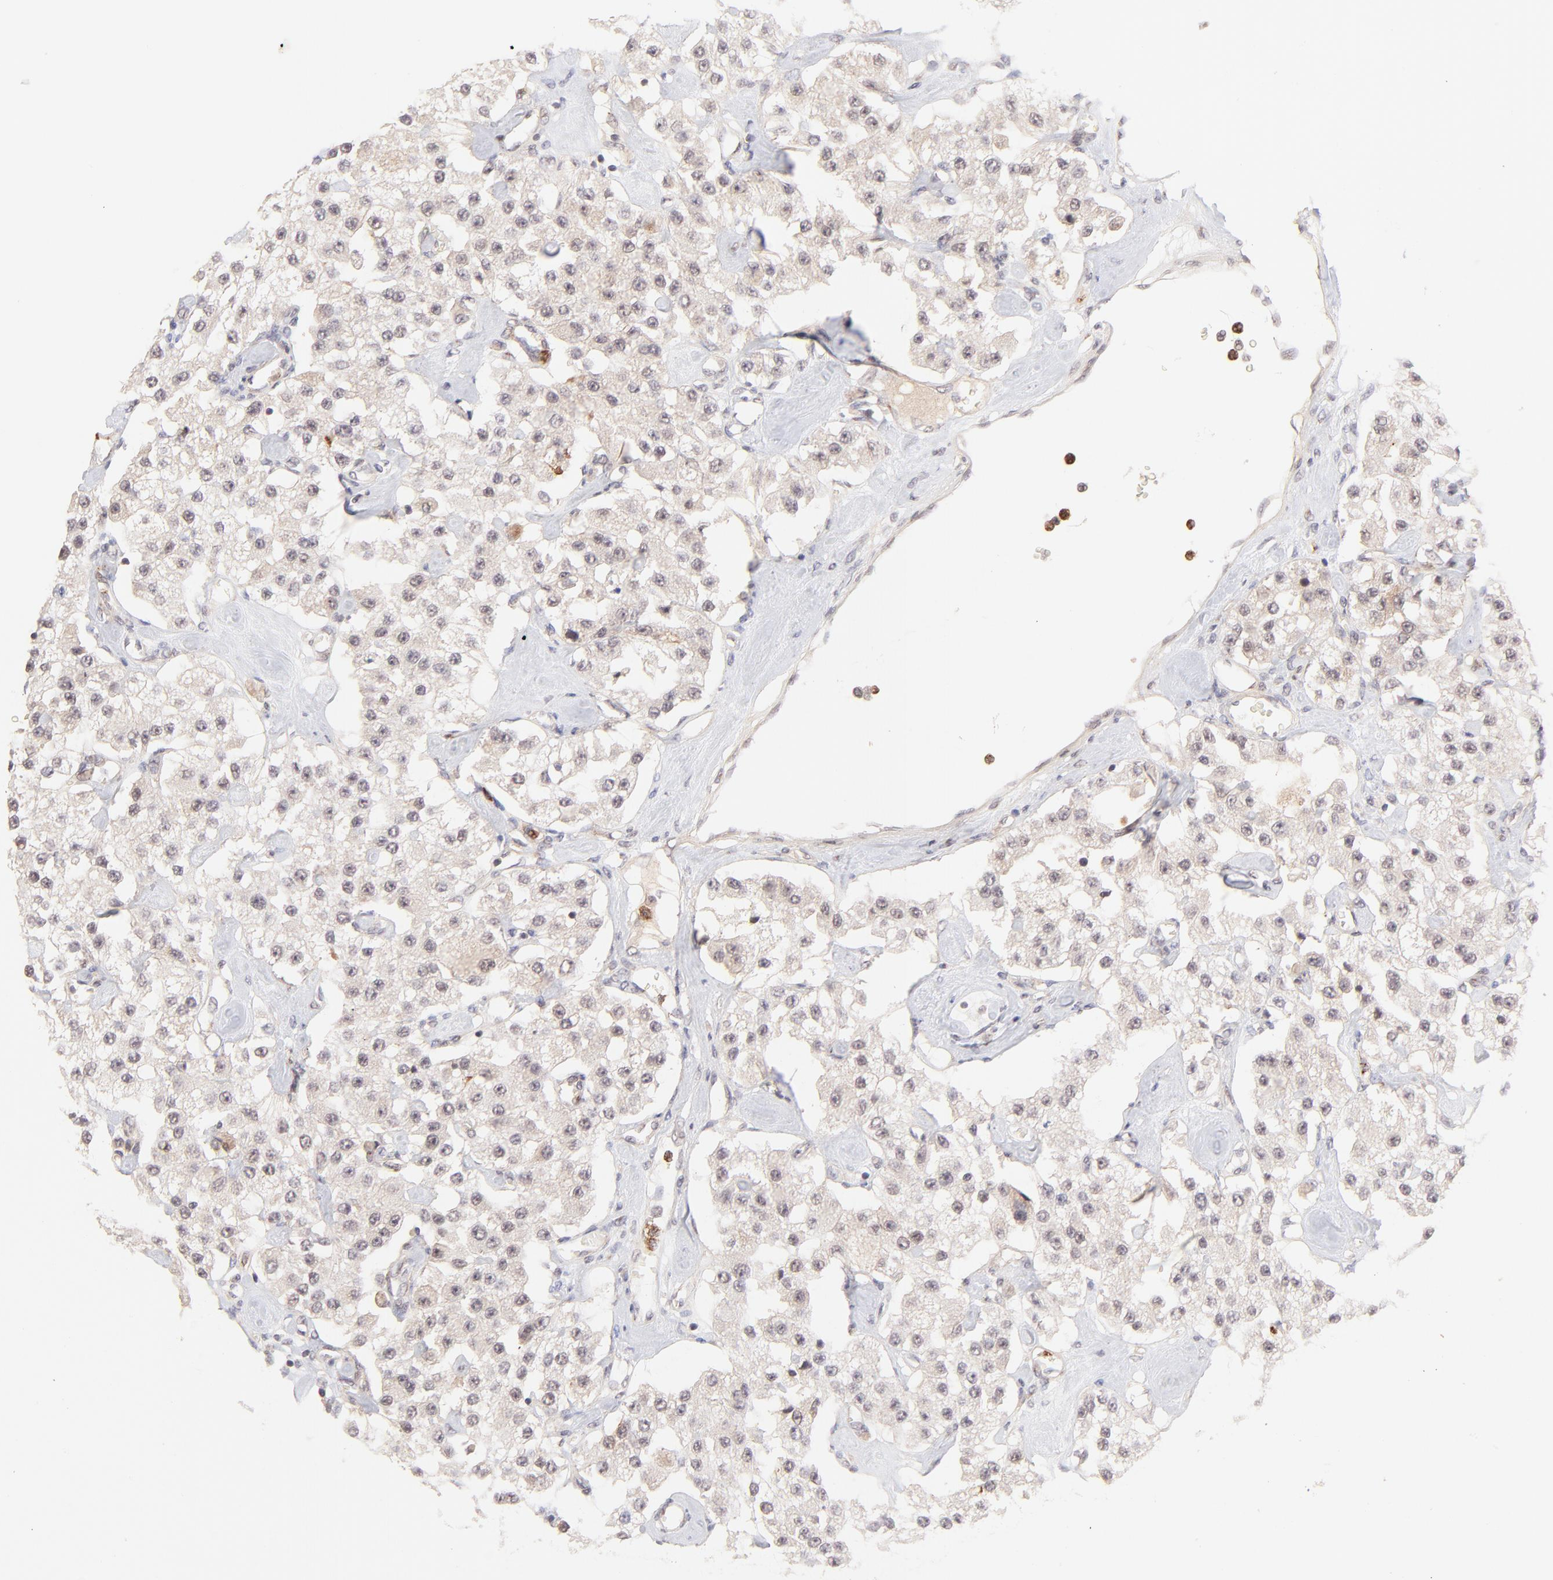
{"staining": {"intensity": "weak", "quantity": ">75%", "location": "cytoplasmic/membranous"}, "tissue": "carcinoid", "cell_type": "Tumor cells", "image_type": "cancer", "snomed": [{"axis": "morphology", "description": "Carcinoid, malignant, NOS"}, {"axis": "topography", "description": "Pancreas"}], "caption": "The photomicrograph demonstrates staining of carcinoid (malignant), revealing weak cytoplasmic/membranous protein positivity (brown color) within tumor cells.", "gene": "MED12", "patient": {"sex": "male", "age": 41}}